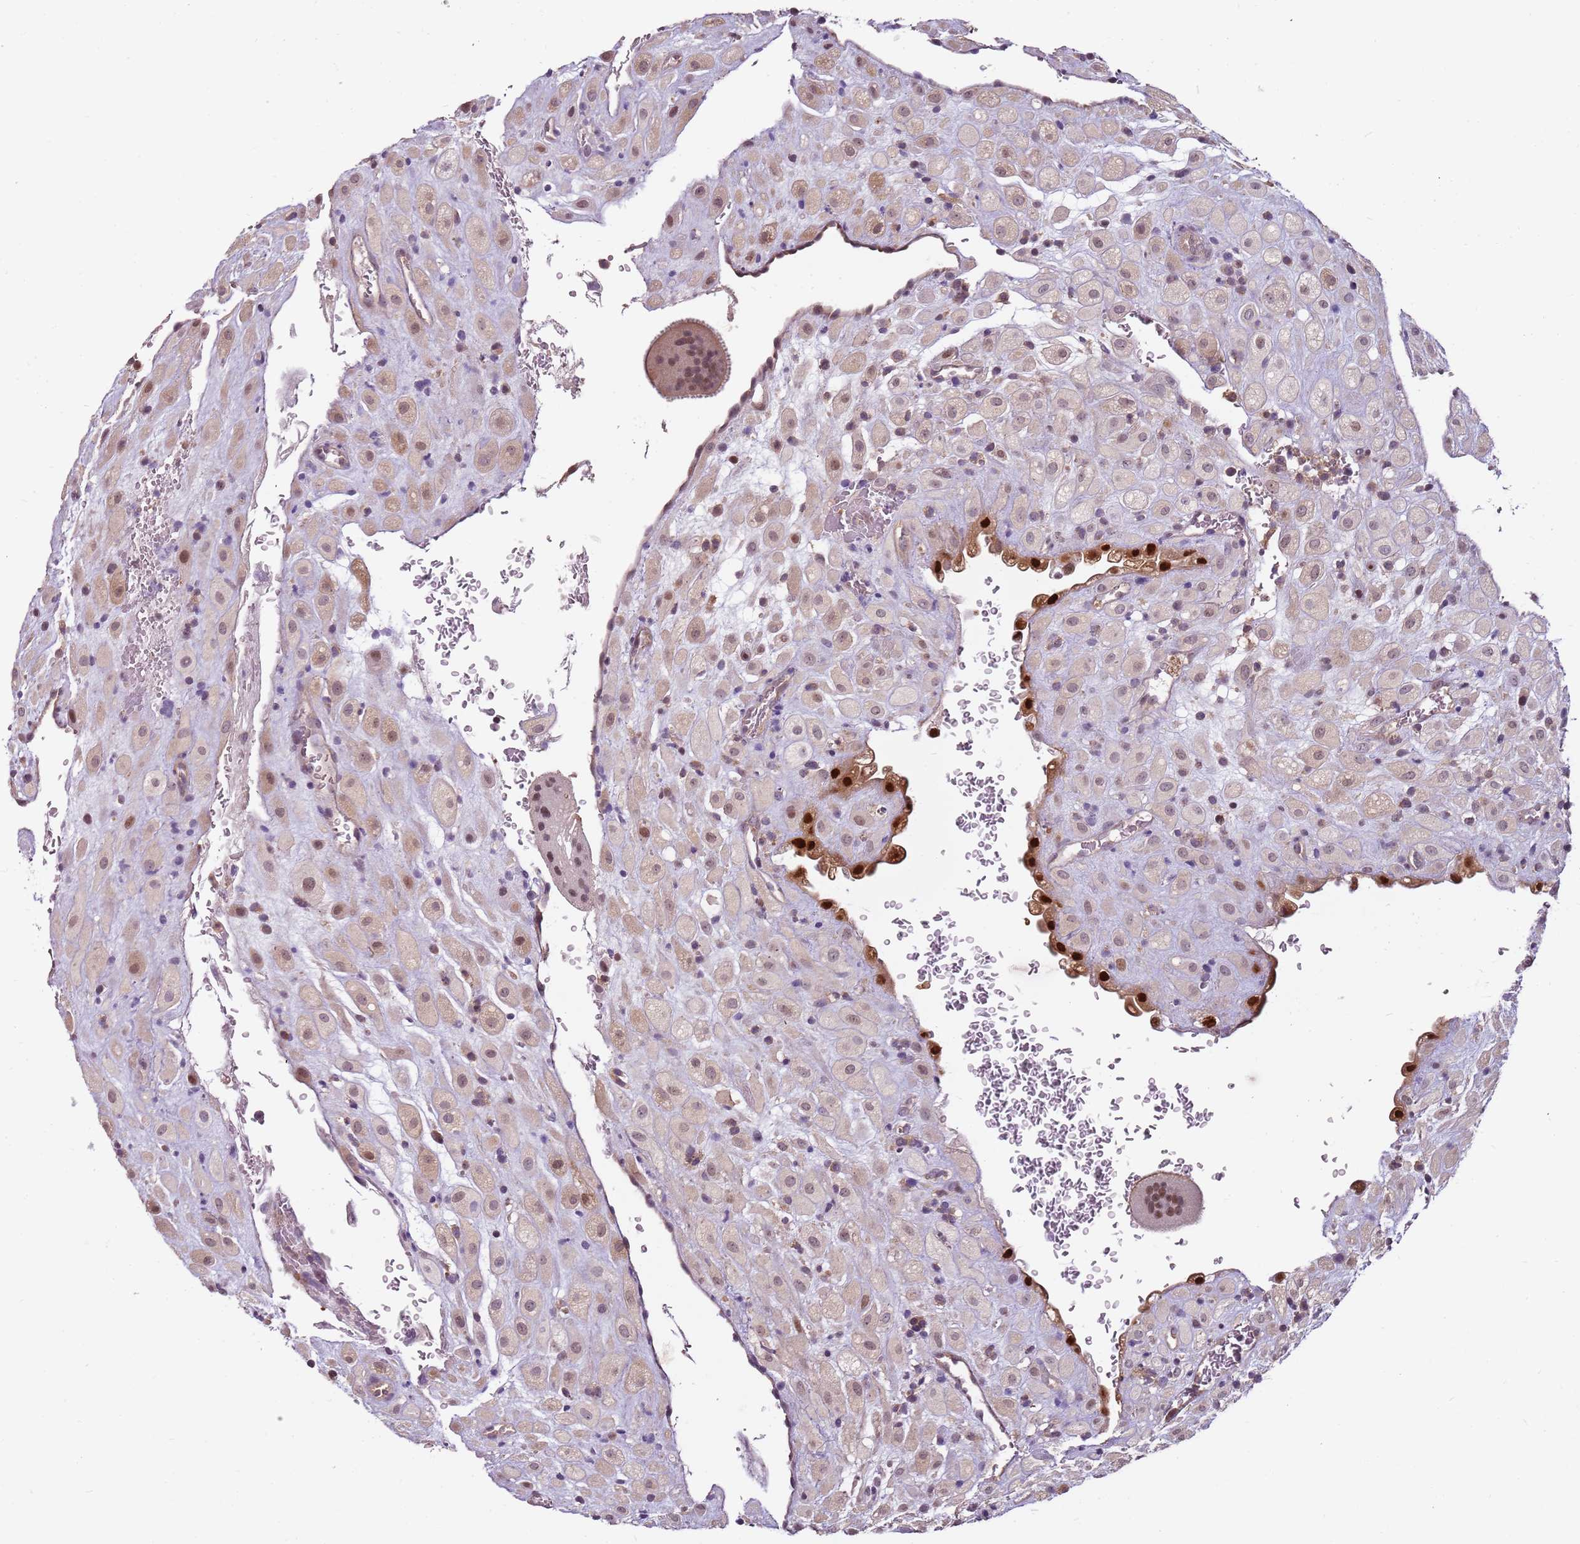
{"staining": {"intensity": "weak", "quantity": "25%-75%", "location": "nuclear"}, "tissue": "placenta", "cell_type": "Decidual cells", "image_type": "normal", "snomed": [{"axis": "morphology", "description": "Normal tissue, NOS"}, {"axis": "topography", "description": "Placenta"}], "caption": "The image reveals immunohistochemical staining of unremarkable placenta. There is weak nuclear staining is seen in approximately 25%-75% of decidual cells.", "gene": "GSTO2", "patient": {"sex": "female", "age": 35}}